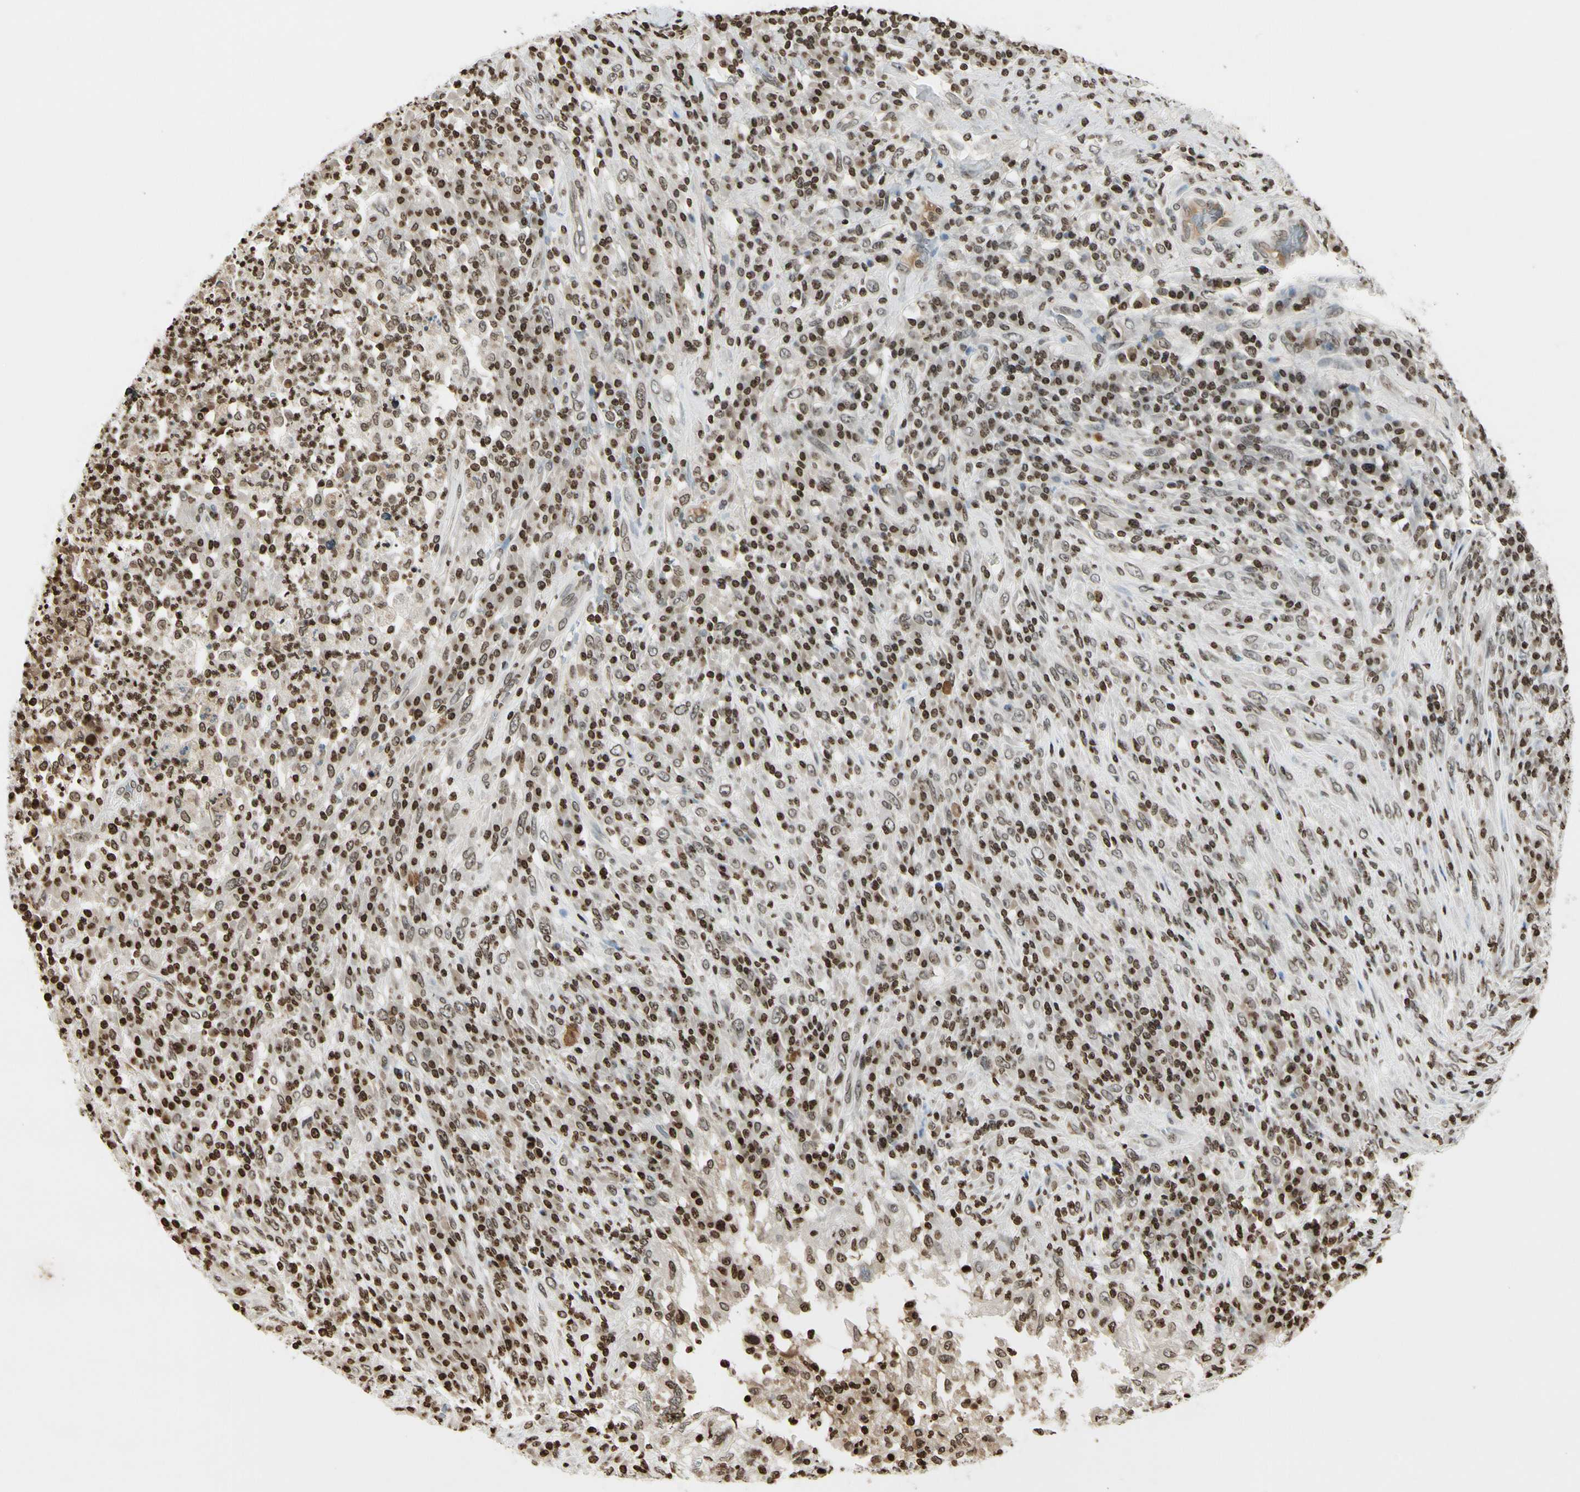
{"staining": {"intensity": "weak", "quantity": ">75%", "location": "cytoplasmic/membranous,nuclear"}, "tissue": "testis cancer", "cell_type": "Tumor cells", "image_type": "cancer", "snomed": [{"axis": "morphology", "description": "Necrosis, NOS"}, {"axis": "morphology", "description": "Carcinoma, Embryonal, NOS"}, {"axis": "topography", "description": "Testis"}], "caption": "This micrograph demonstrates immunohistochemistry staining of testis cancer, with low weak cytoplasmic/membranous and nuclear positivity in approximately >75% of tumor cells.", "gene": "RORA", "patient": {"sex": "male", "age": 19}}